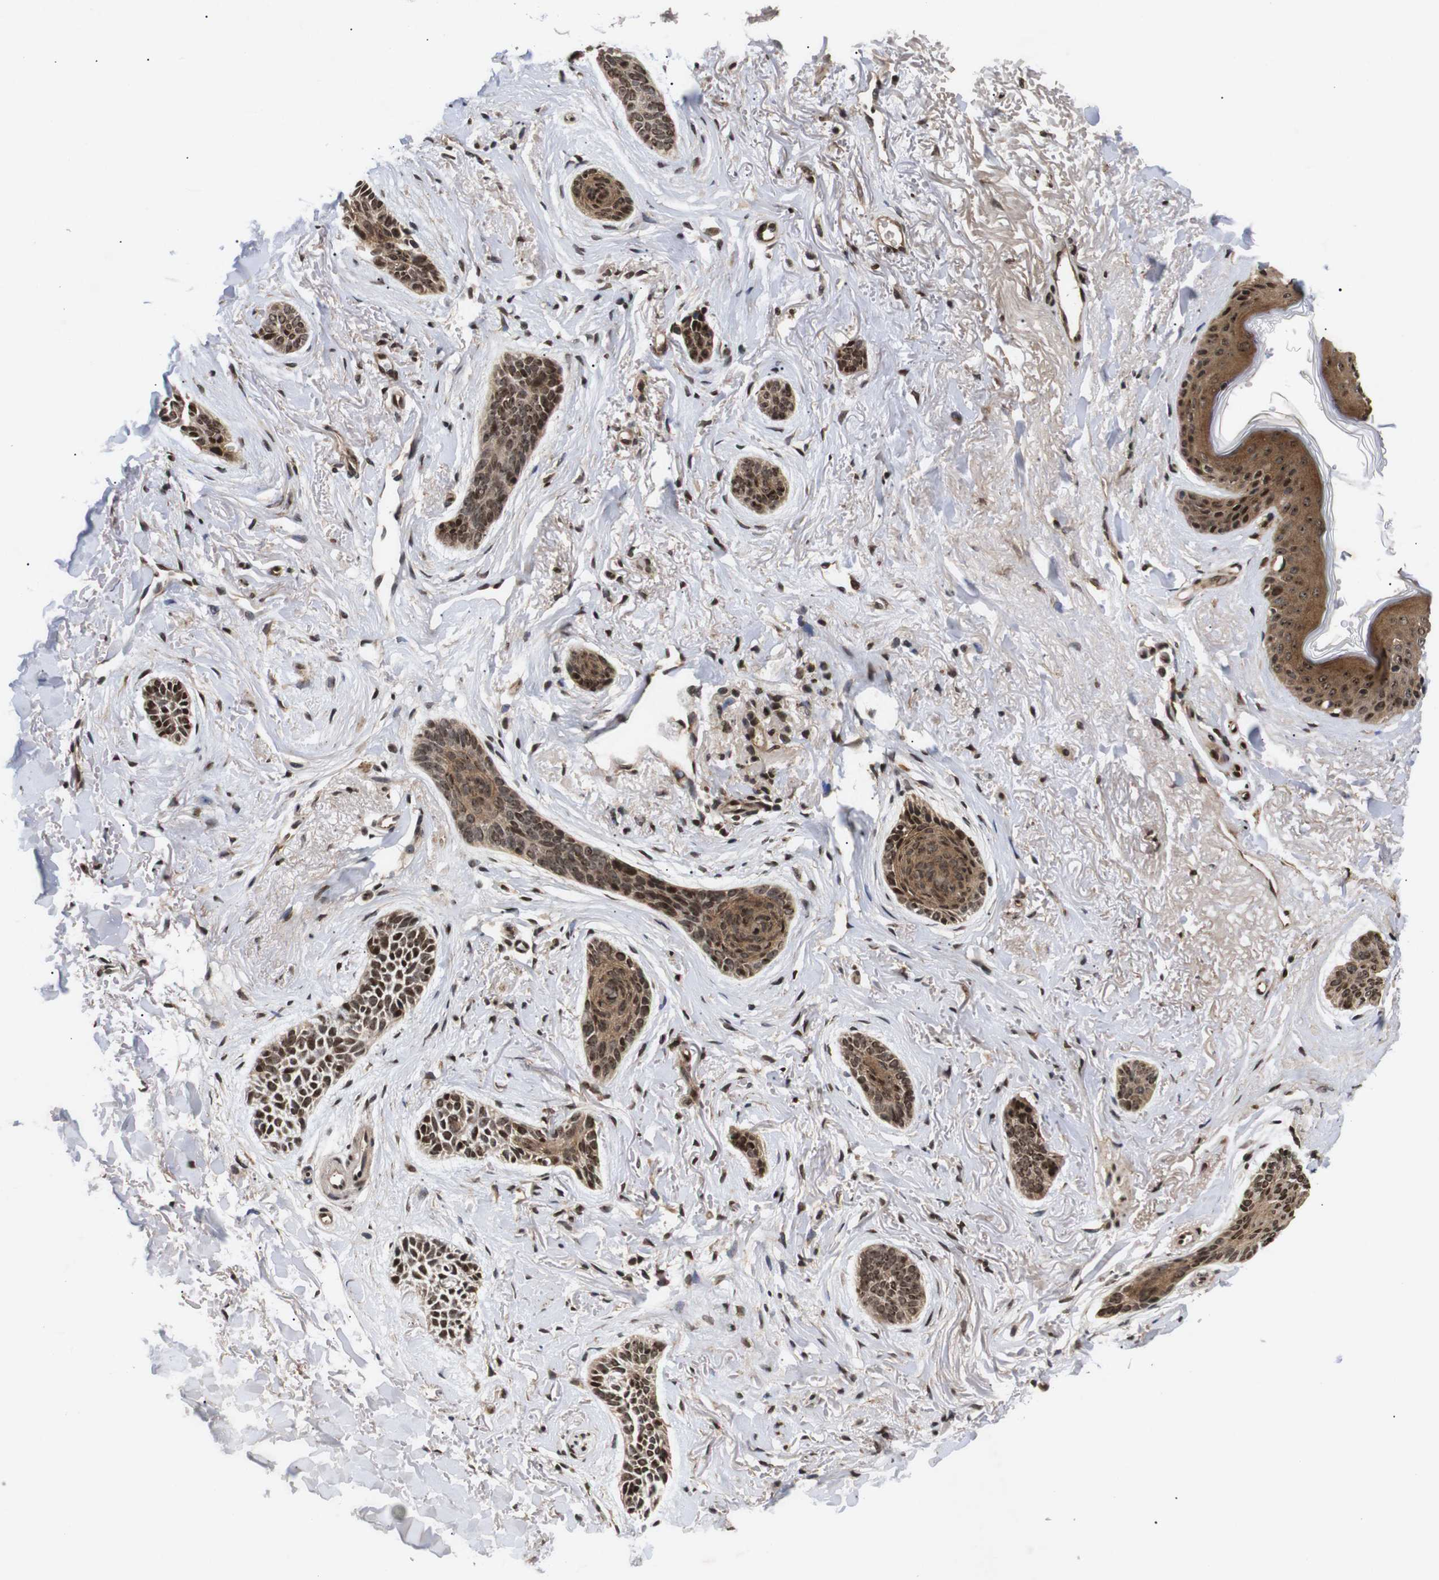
{"staining": {"intensity": "moderate", "quantity": ">75%", "location": "nuclear"}, "tissue": "skin cancer", "cell_type": "Tumor cells", "image_type": "cancer", "snomed": [{"axis": "morphology", "description": "Basal cell carcinoma"}, {"axis": "topography", "description": "Skin"}], "caption": "Brown immunohistochemical staining in human basal cell carcinoma (skin) displays moderate nuclear positivity in approximately >75% of tumor cells. (Stains: DAB in brown, nuclei in blue, Microscopy: brightfield microscopy at high magnification).", "gene": "KIF23", "patient": {"sex": "female", "age": 84}}